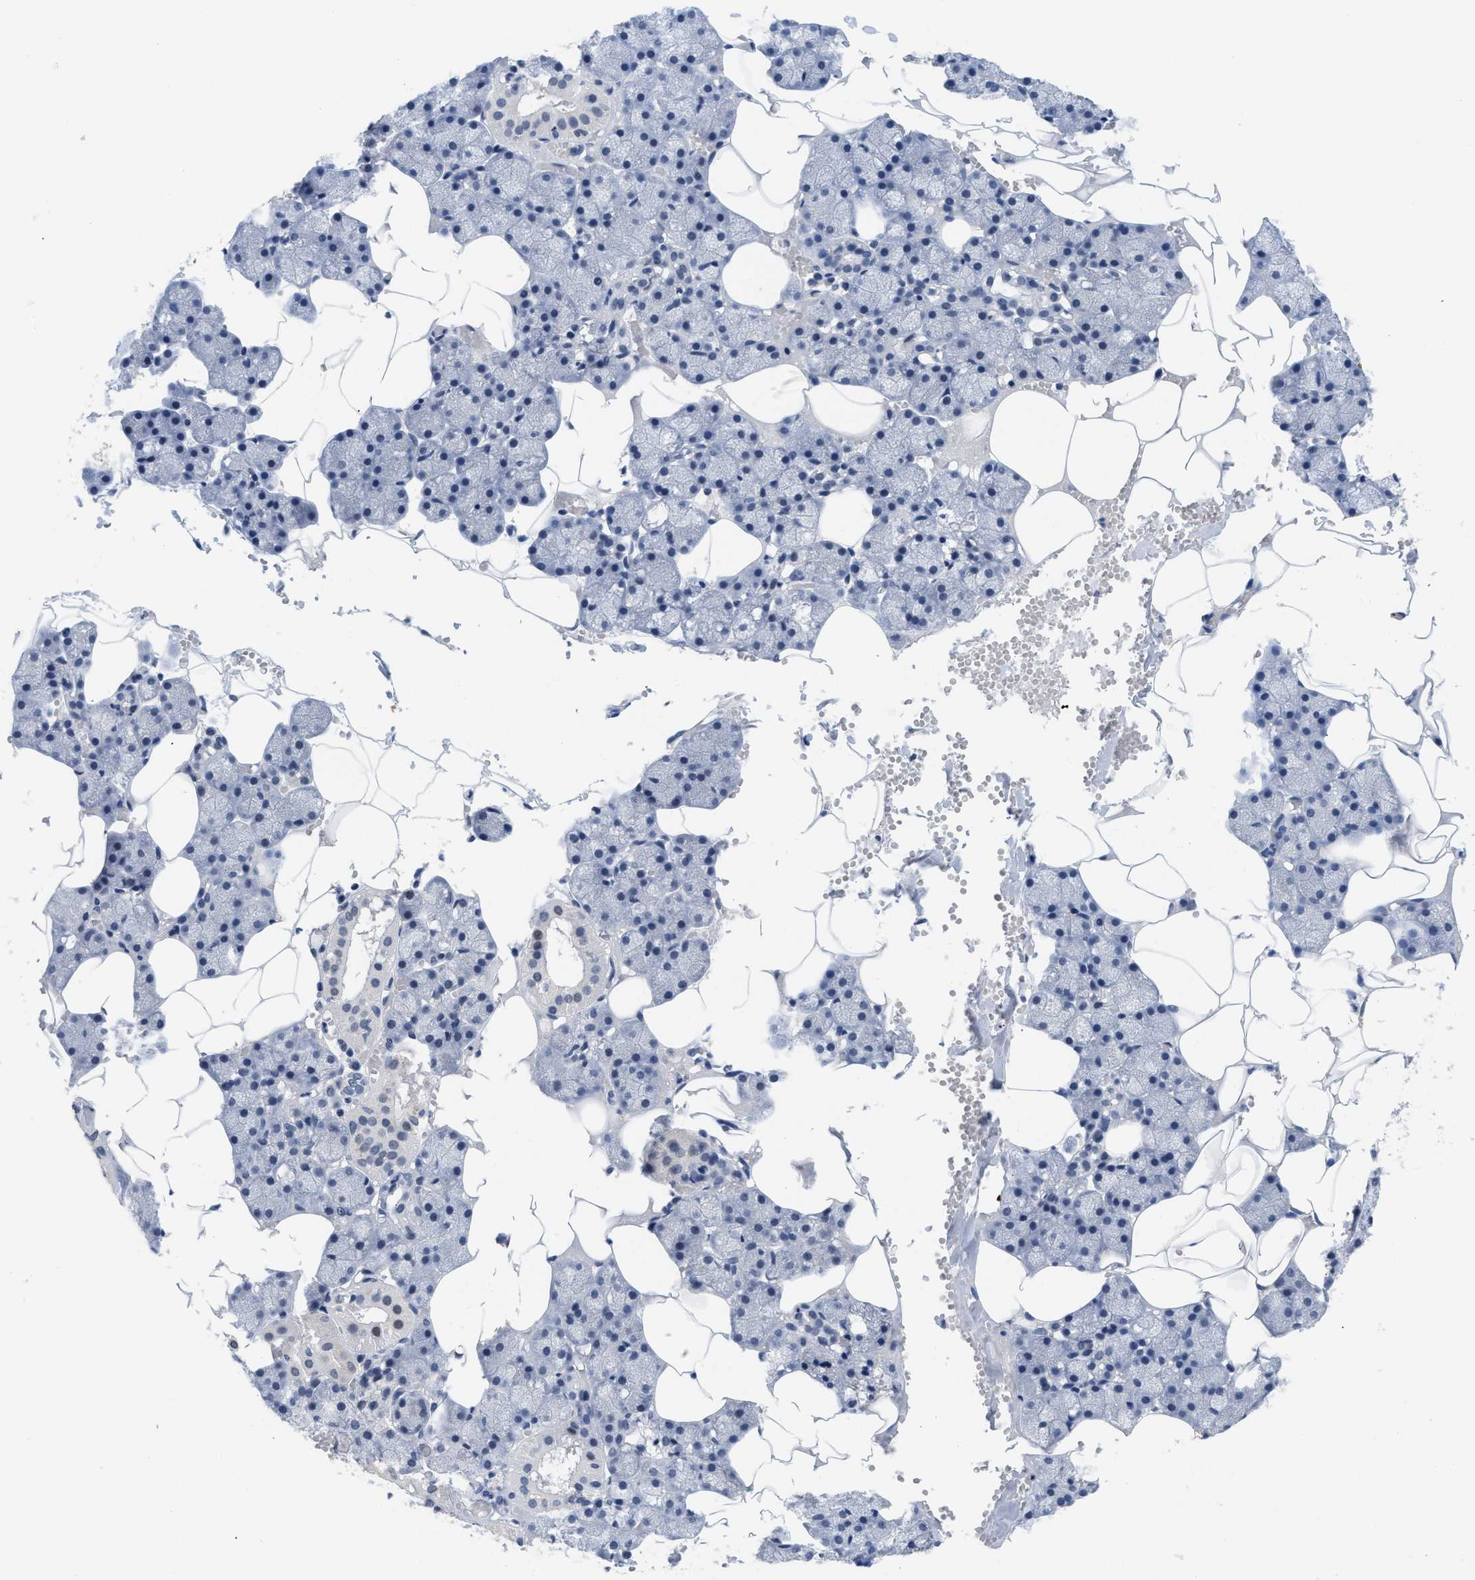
{"staining": {"intensity": "negative", "quantity": "none", "location": "none"}, "tissue": "salivary gland", "cell_type": "Glandular cells", "image_type": "normal", "snomed": [{"axis": "morphology", "description": "Normal tissue, NOS"}, {"axis": "topography", "description": "Salivary gland"}], "caption": "IHC of benign salivary gland shows no positivity in glandular cells. (DAB immunohistochemistry visualized using brightfield microscopy, high magnification).", "gene": "GGNBP2", "patient": {"sex": "male", "age": 62}}